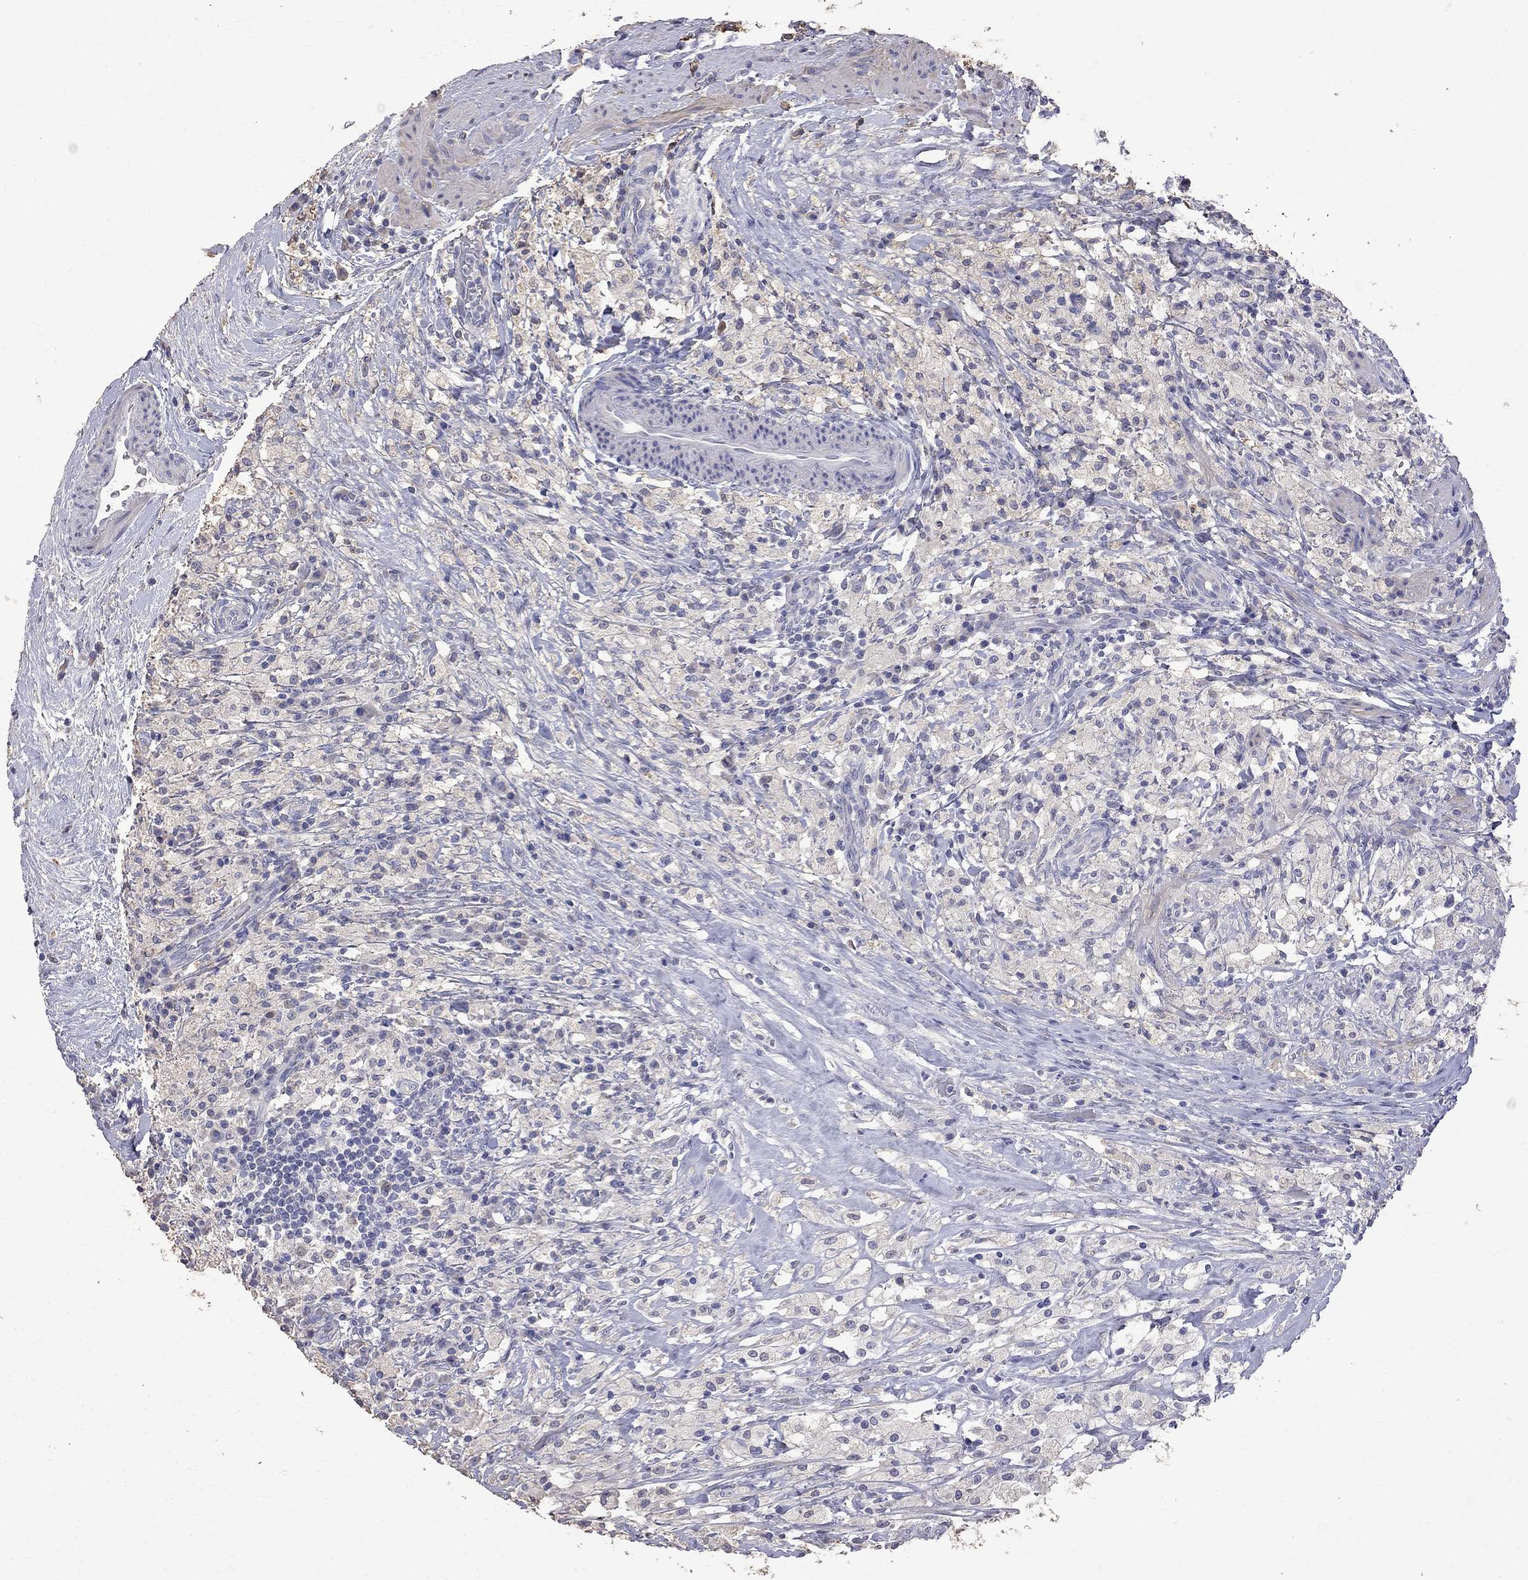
{"staining": {"intensity": "negative", "quantity": "none", "location": "none"}, "tissue": "testis cancer", "cell_type": "Tumor cells", "image_type": "cancer", "snomed": [{"axis": "morphology", "description": "Necrosis, NOS"}, {"axis": "morphology", "description": "Carcinoma, Embryonal, NOS"}, {"axis": "topography", "description": "Testis"}], "caption": "An IHC image of testis cancer (embryonal carcinoma) is shown. There is no staining in tumor cells of testis cancer (embryonal carcinoma).", "gene": "CKAP2", "patient": {"sex": "male", "age": 19}}